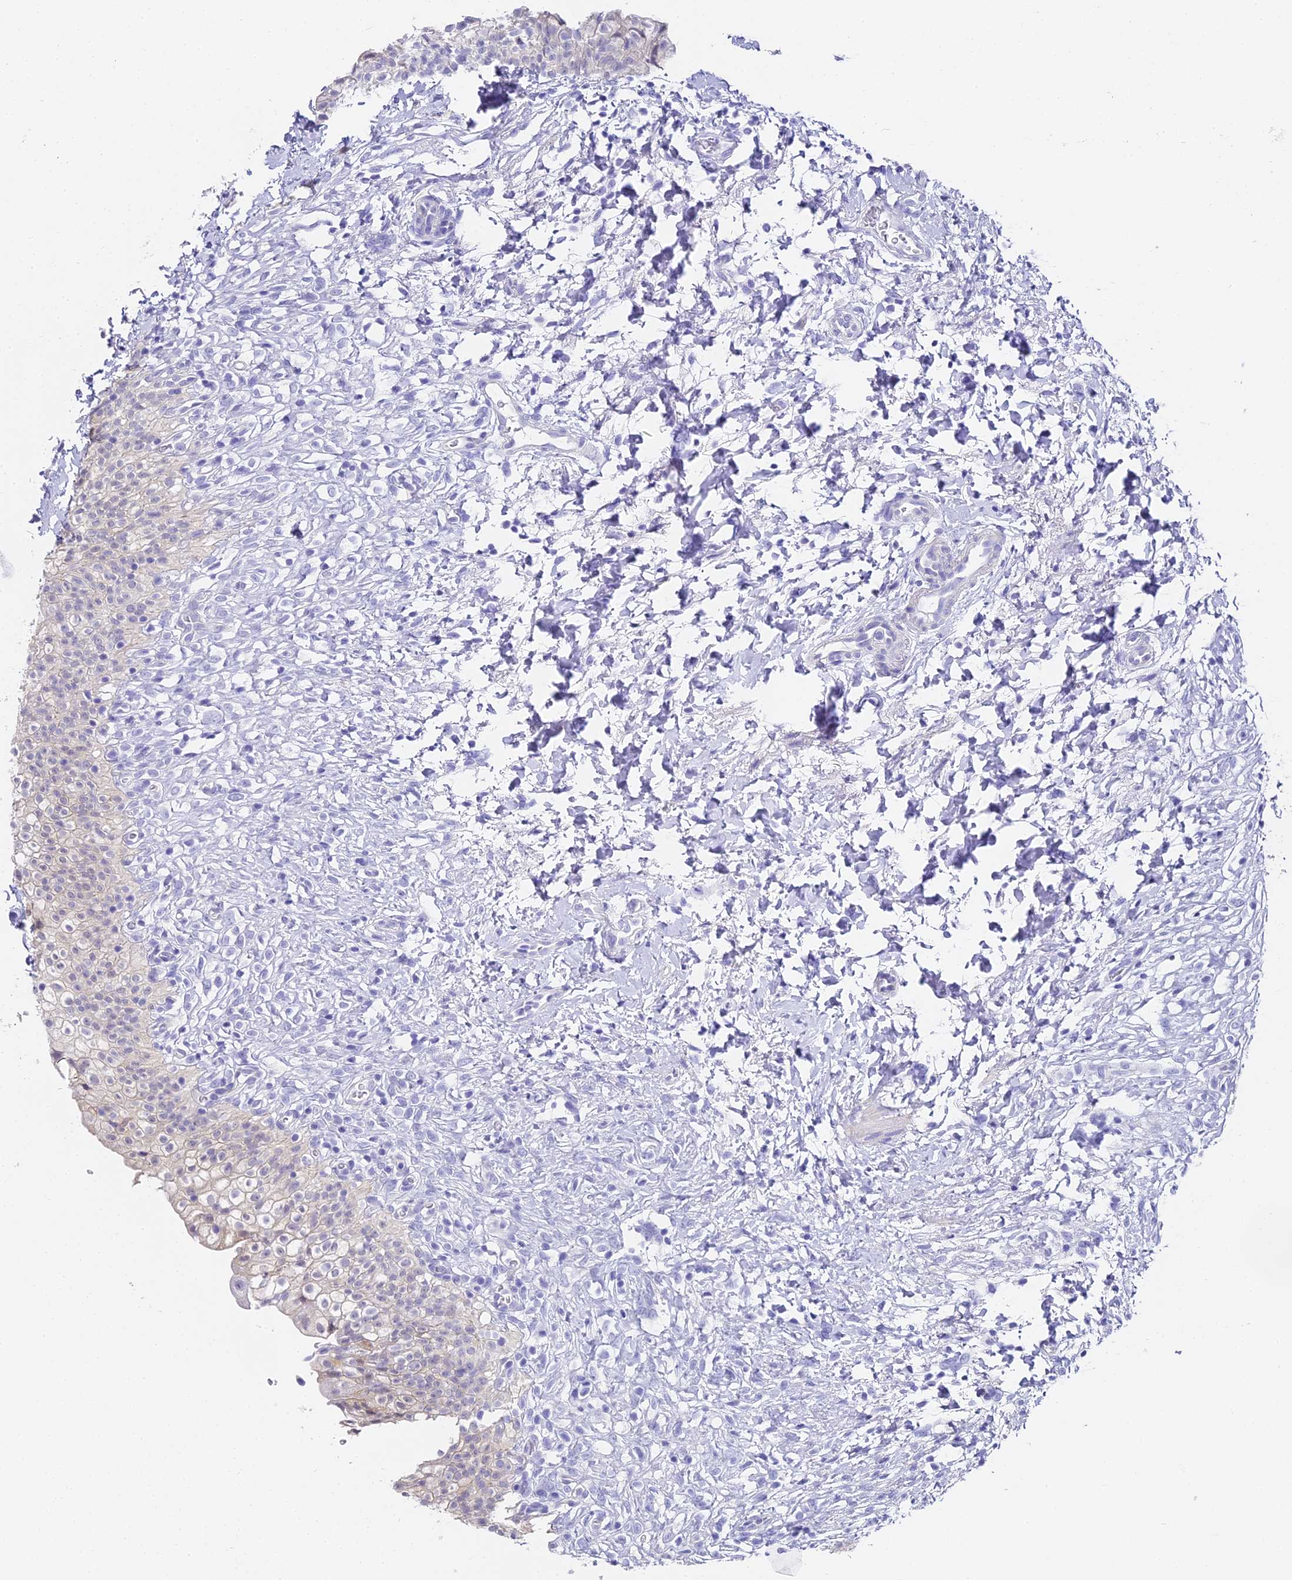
{"staining": {"intensity": "negative", "quantity": "none", "location": "none"}, "tissue": "urinary bladder", "cell_type": "Urothelial cells", "image_type": "normal", "snomed": [{"axis": "morphology", "description": "Normal tissue, NOS"}, {"axis": "topography", "description": "Urinary bladder"}], "caption": "An IHC histopathology image of normal urinary bladder is shown. There is no staining in urothelial cells of urinary bladder. (DAB (3,3'-diaminobenzidine) IHC, high magnification).", "gene": "ABHD14A", "patient": {"sex": "male", "age": 55}}